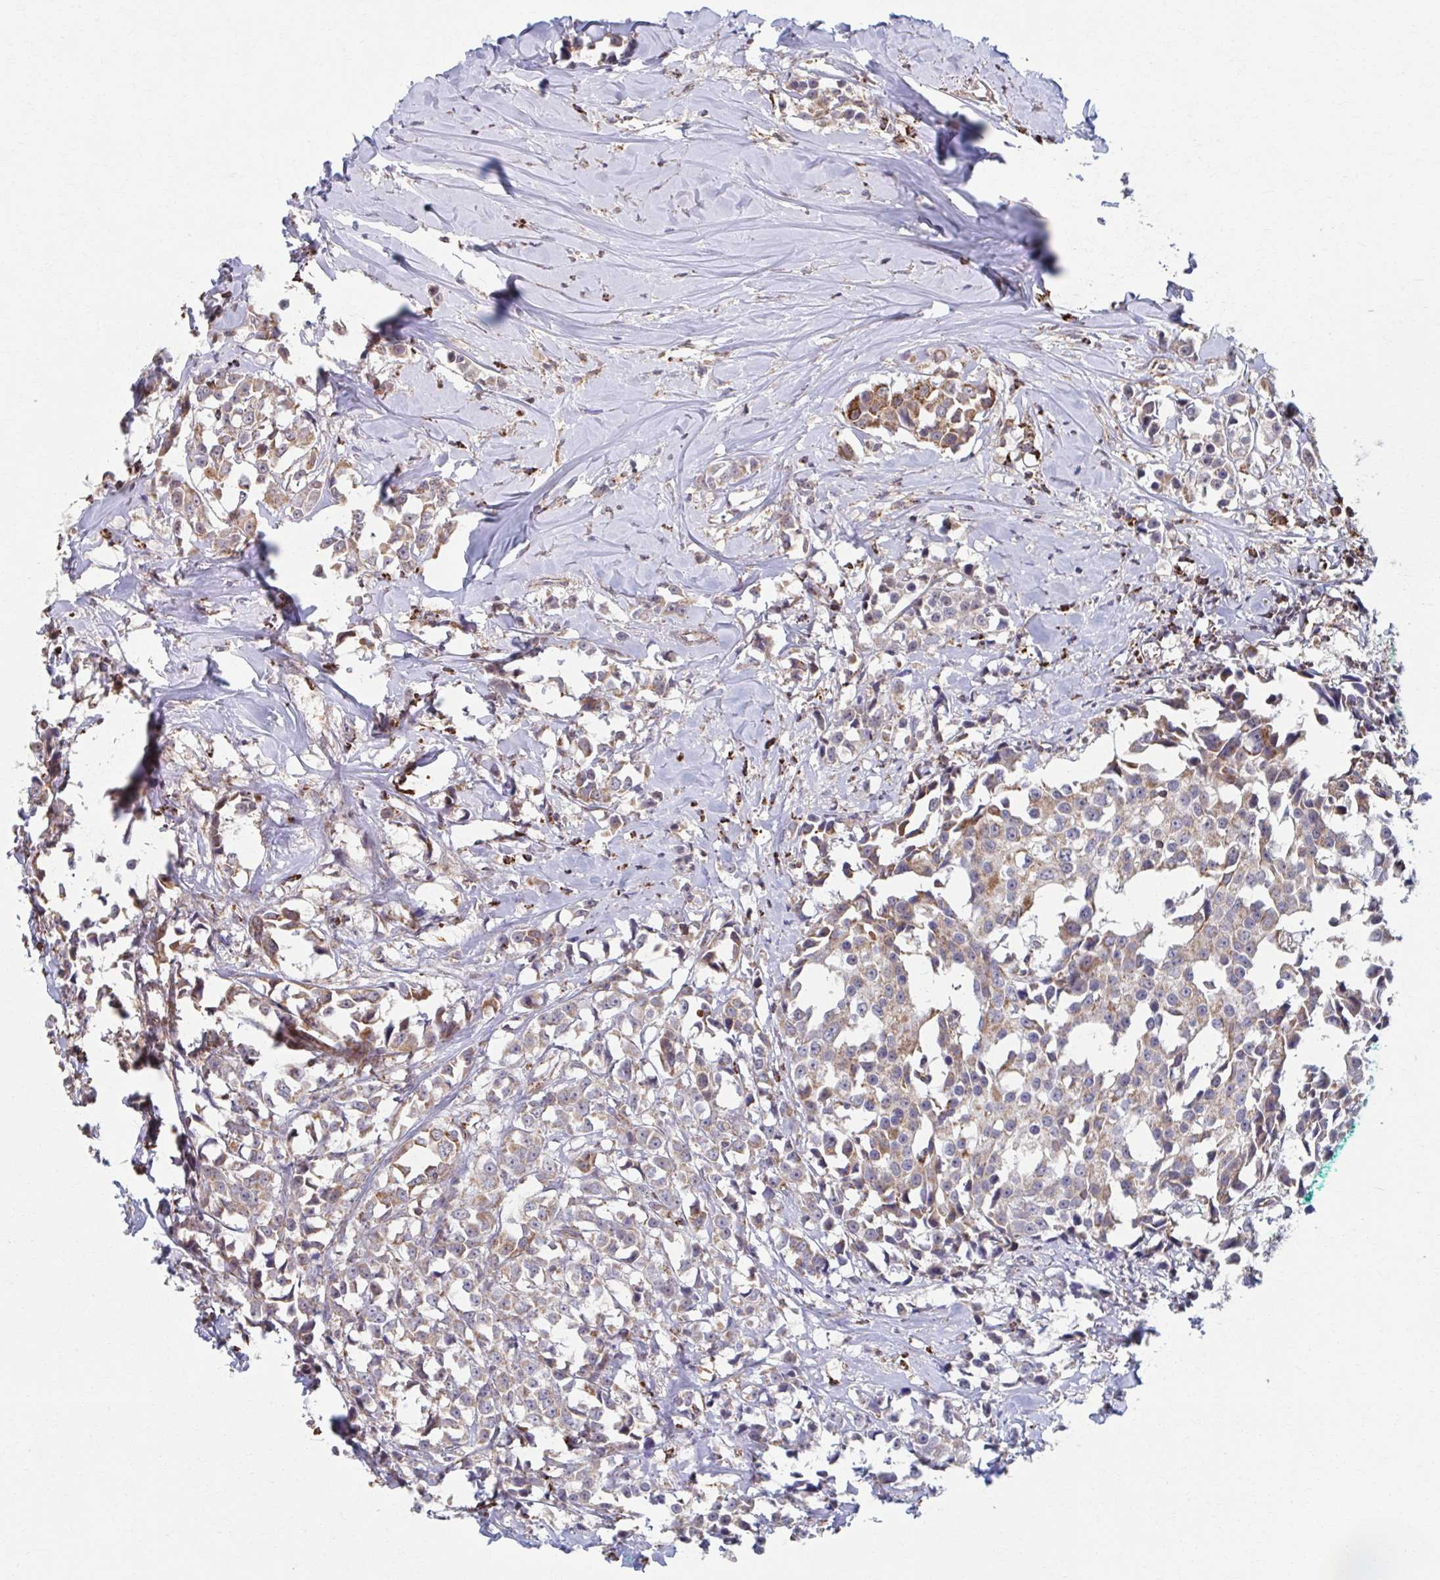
{"staining": {"intensity": "weak", "quantity": ">75%", "location": "cytoplasmic/membranous"}, "tissue": "breast cancer", "cell_type": "Tumor cells", "image_type": "cancer", "snomed": [{"axis": "morphology", "description": "Duct carcinoma"}, {"axis": "topography", "description": "Breast"}], "caption": "Tumor cells show low levels of weak cytoplasmic/membranous expression in approximately >75% of cells in human breast invasive ductal carcinoma. (DAB = brown stain, brightfield microscopy at high magnification).", "gene": "KLHL34", "patient": {"sex": "female", "age": 80}}